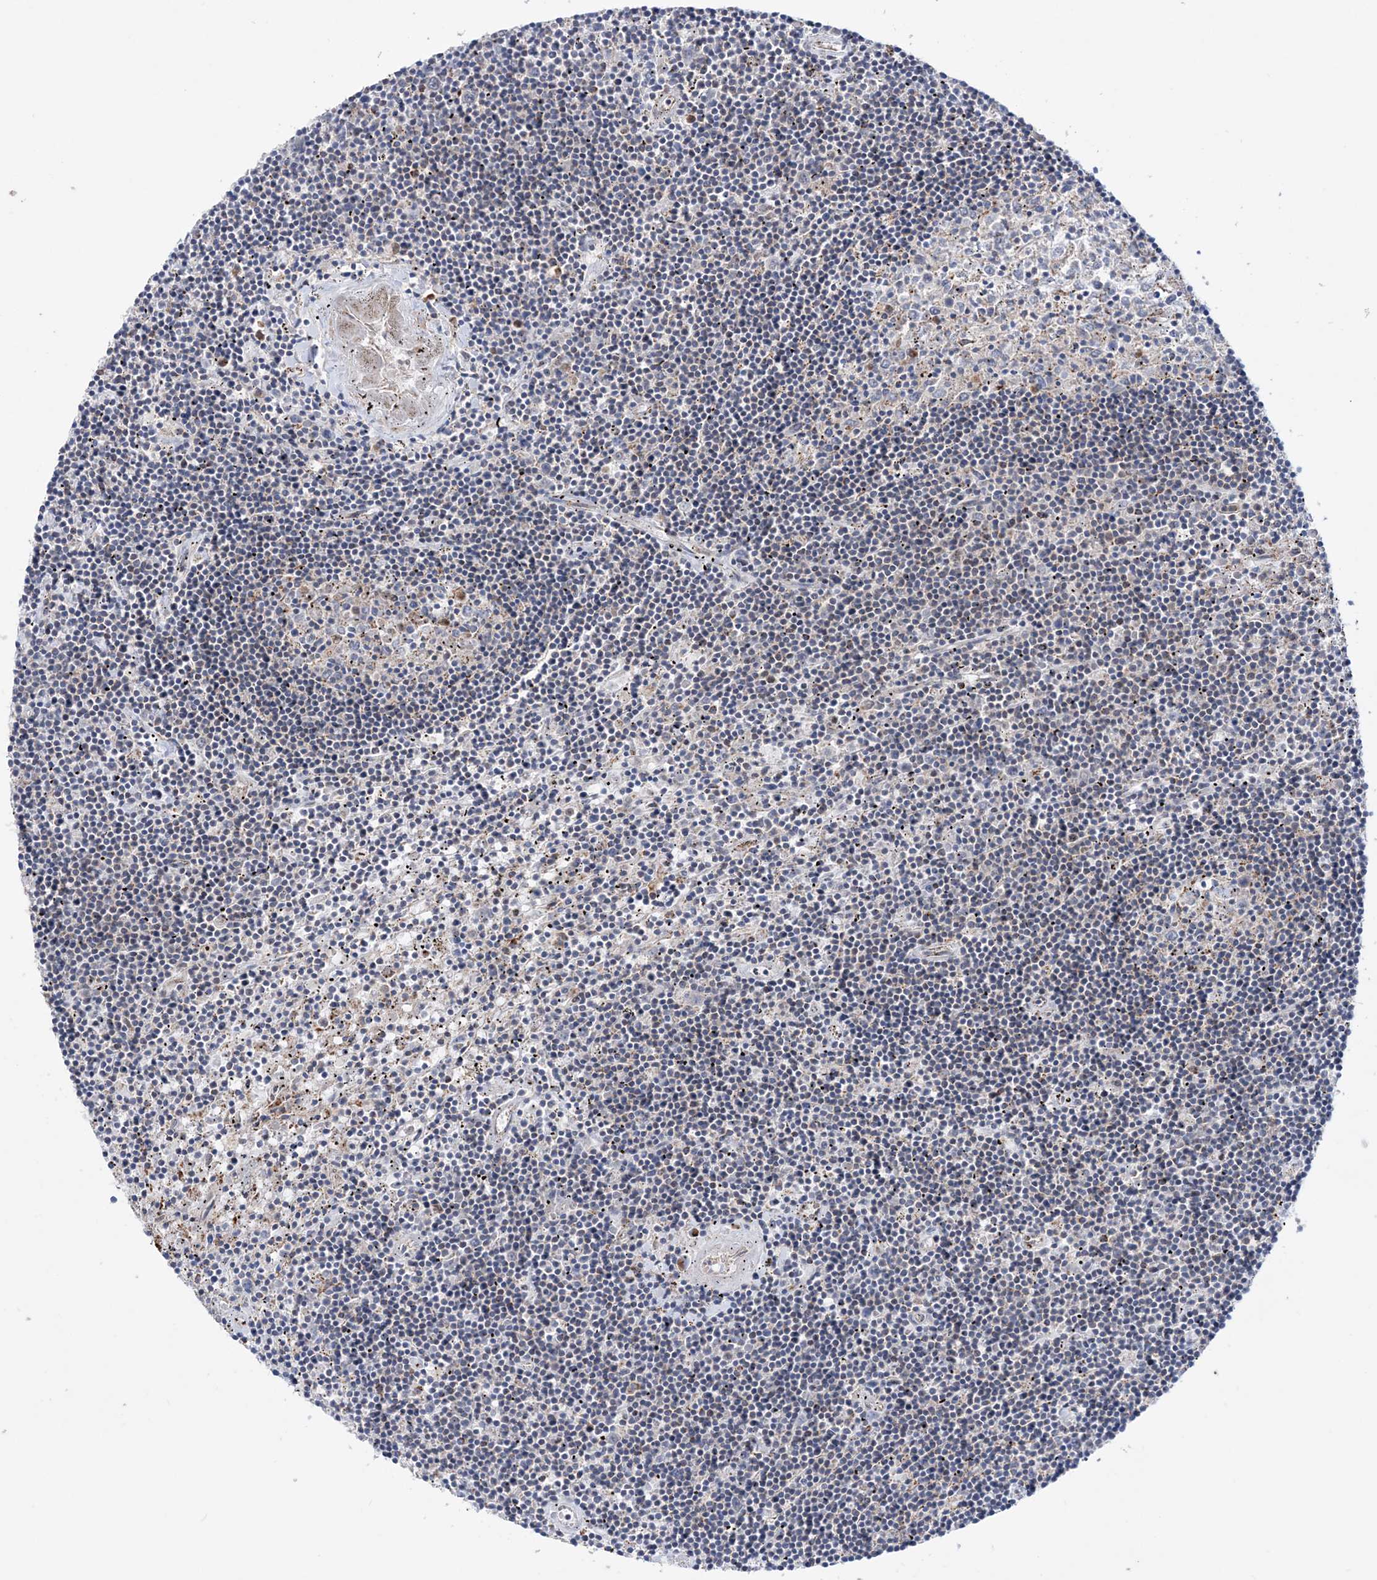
{"staining": {"intensity": "negative", "quantity": "none", "location": "none"}, "tissue": "lymphoma", "cell_type": "Tumor cells", "image_type": "cancer", "snomed": [{"axis": "morphology", "description": "Malignant lymphoma, non-Hodgkin's type, Low grade"}, {"axis": "topography", "description": "Spleen"}], "caption": "Immunohistochemistry image of neoplastic tissue: low-grade malignant lymphoma, non-Hodgkin's type stained with DAB exhibits no significant protein staining in tumor cells.", "gene": "NGLY1", "patient": {"sex": "male", "age": 76}}